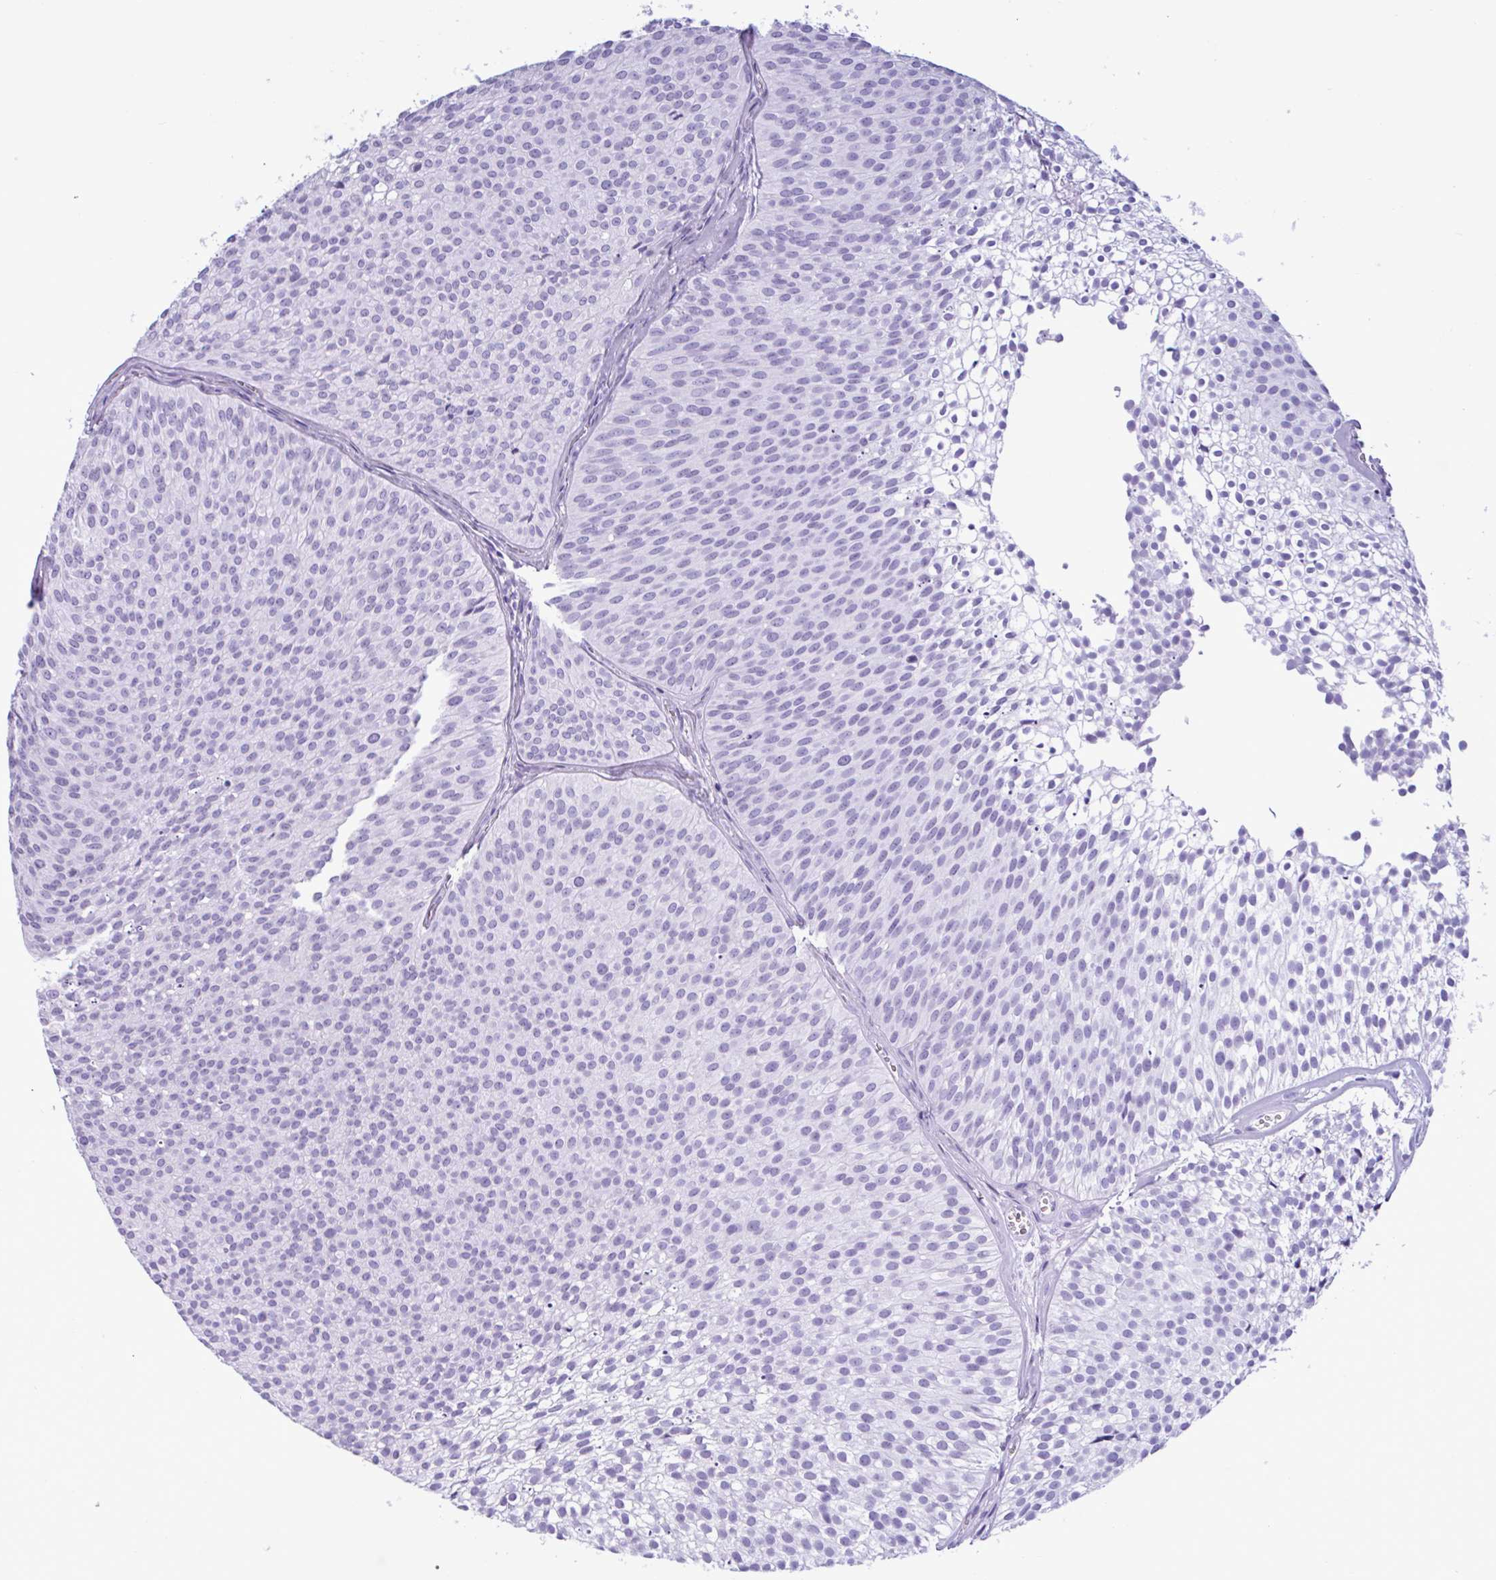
{"staining": {"intensity": "negative", "quantity": "none", "location": "none"}, "tissue": "urothelial cancer", "cell_type": "Tumor cells", "image_type": "cancer", "snomed": [{"axis": "morphology", "description": "Urothelial carcinoma, Low grade"}, {"axis": "topography", "description": "Urinary bladder"}], "caption": "Low-grade urothelial carcinoma was stained to show a protein in brown. There is no significant positivity in tumor cells.", "gene": "MRGPRG", "patient": {"sex": "male", "age": 91}}